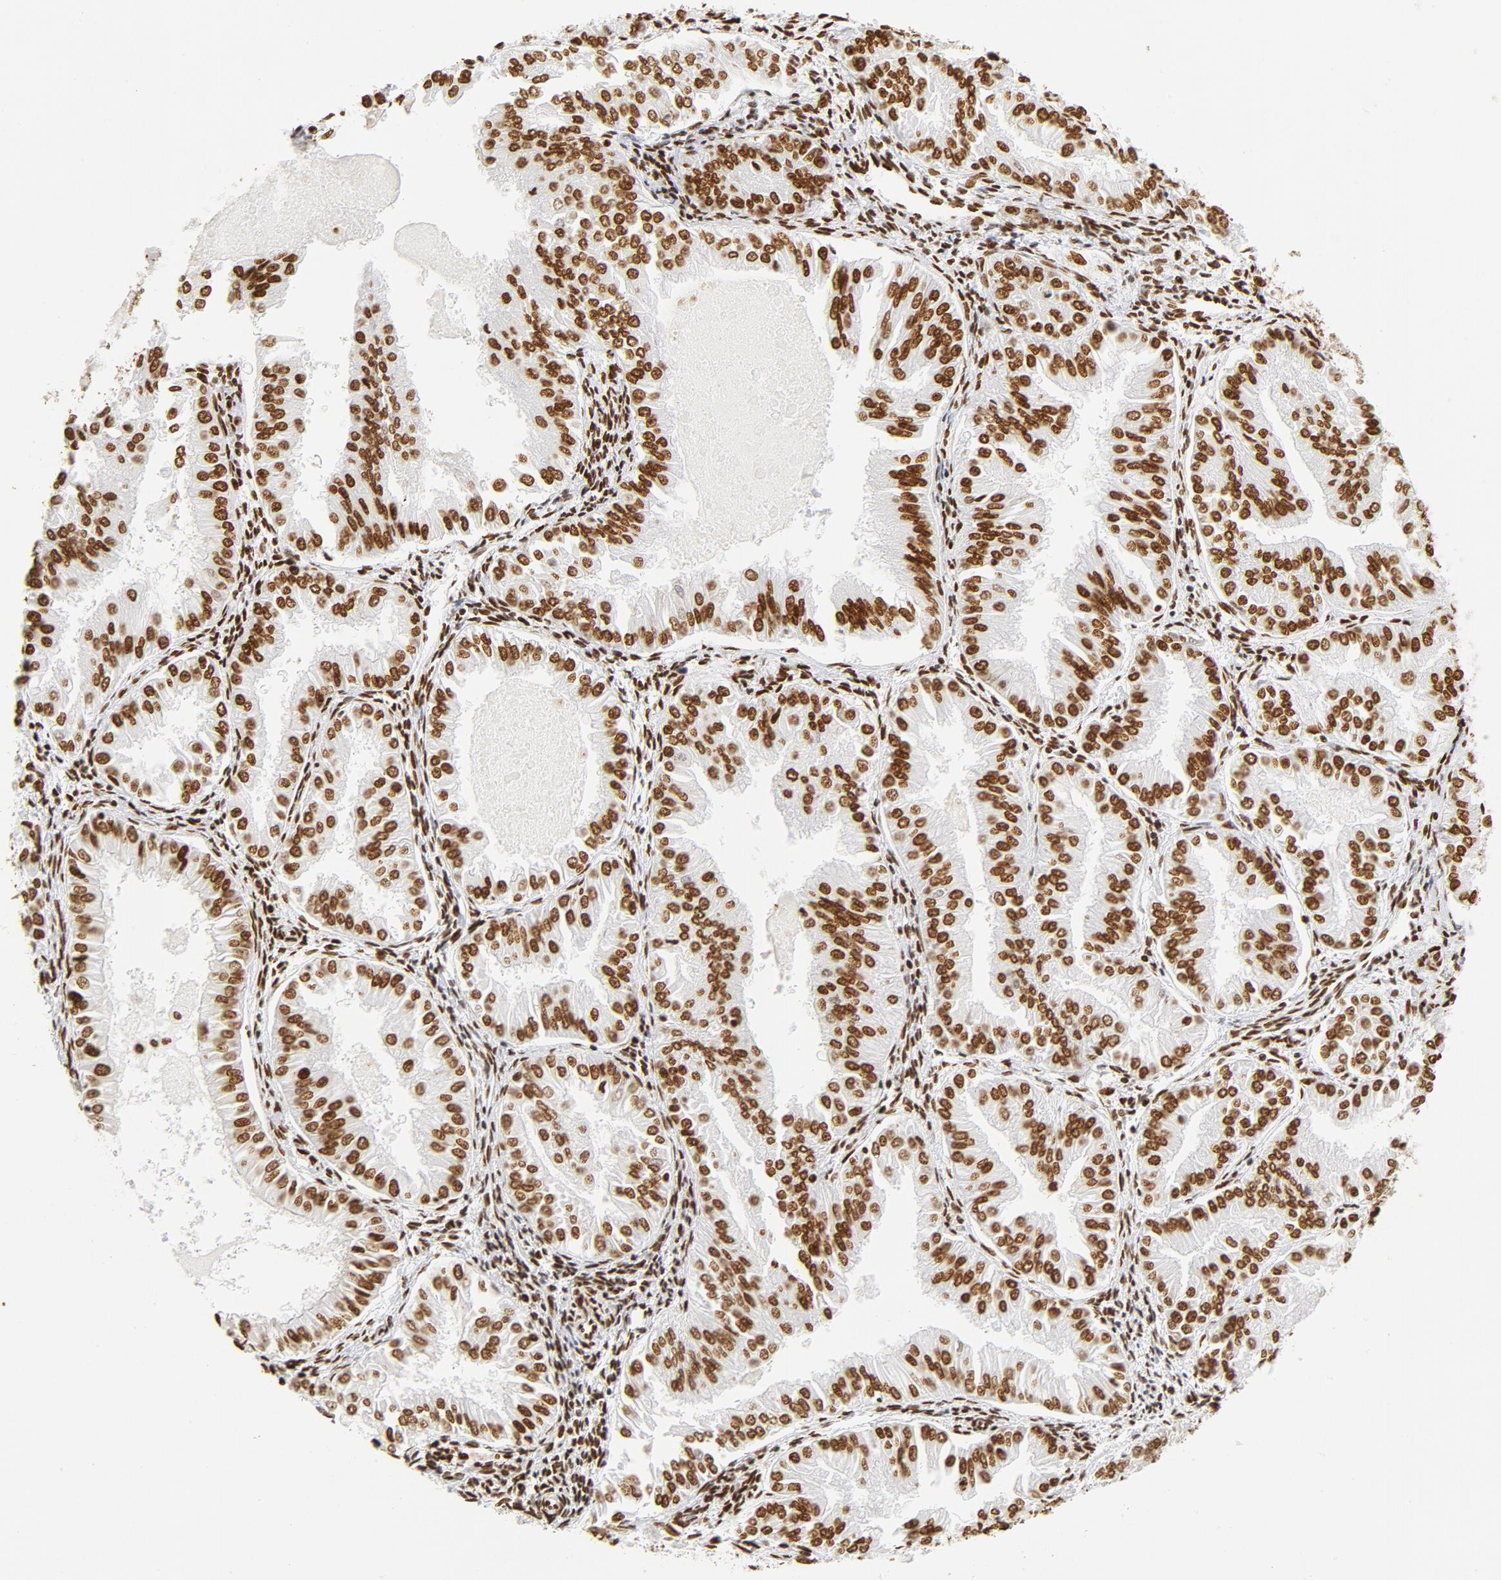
{"staining": {"intensity": "strong", "quantity": ">75%", "location": "nuclear"}, "tissue": "endometrial cancer", "cell_type": "Tumor cells", "image_type": "cancer", "snomed": [{"axis": "morphology", "description": "Adenocarcinoma, NOS"}, {"axis": "topography", "description": "Endometrium"}], "caption": "Immunohistochemistry (IHC) image of endometrial adenocarcinoma stained for a protein (brown), which displays high levels of strong nuclear staining in about >75% of tumor cells.", "gene": "XRCC6", "patient": {"sex": "female", "age": 53}}